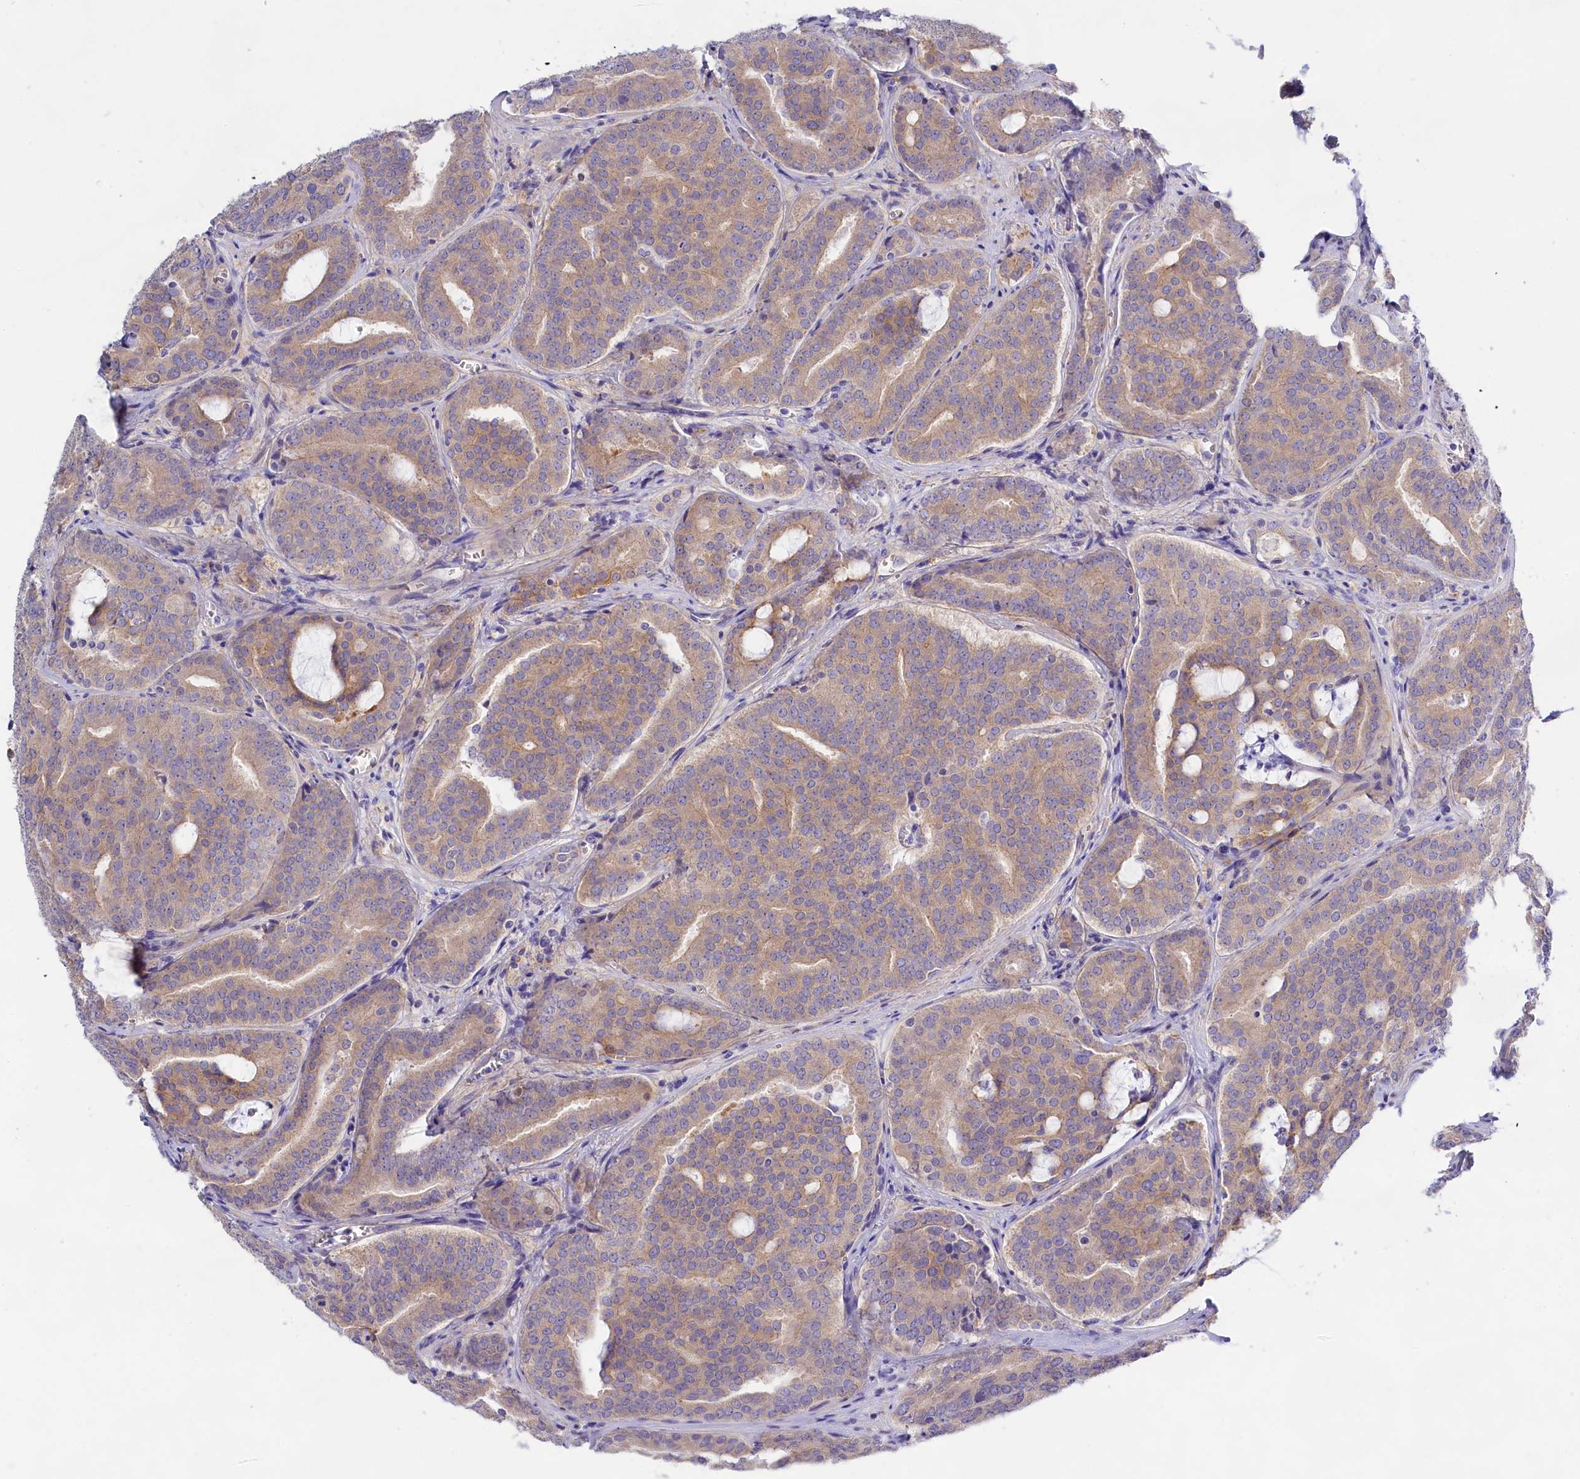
{"staining": {"intensity": "moderate", "quantity": ">75%", "location": "cytoplasmic/membranous"}, "tissue": "prostate cancer", "cell_type": "Tumor cells", "image_type": "cancer", "snomed": [{"axis": "morphology", "description": "Adenocarcinoma, High grade"}, {"axis": "topography", "description": "Prostate"}], "caption": "There is medium levels of moderate cytoplasmic/membranous expression in tumor cells of prostate cancer, as demonstrated by immunohistochemical staining (brown color).", "gene": "PPP1R13L", "patient": {"sex": "male", "age": 55}}